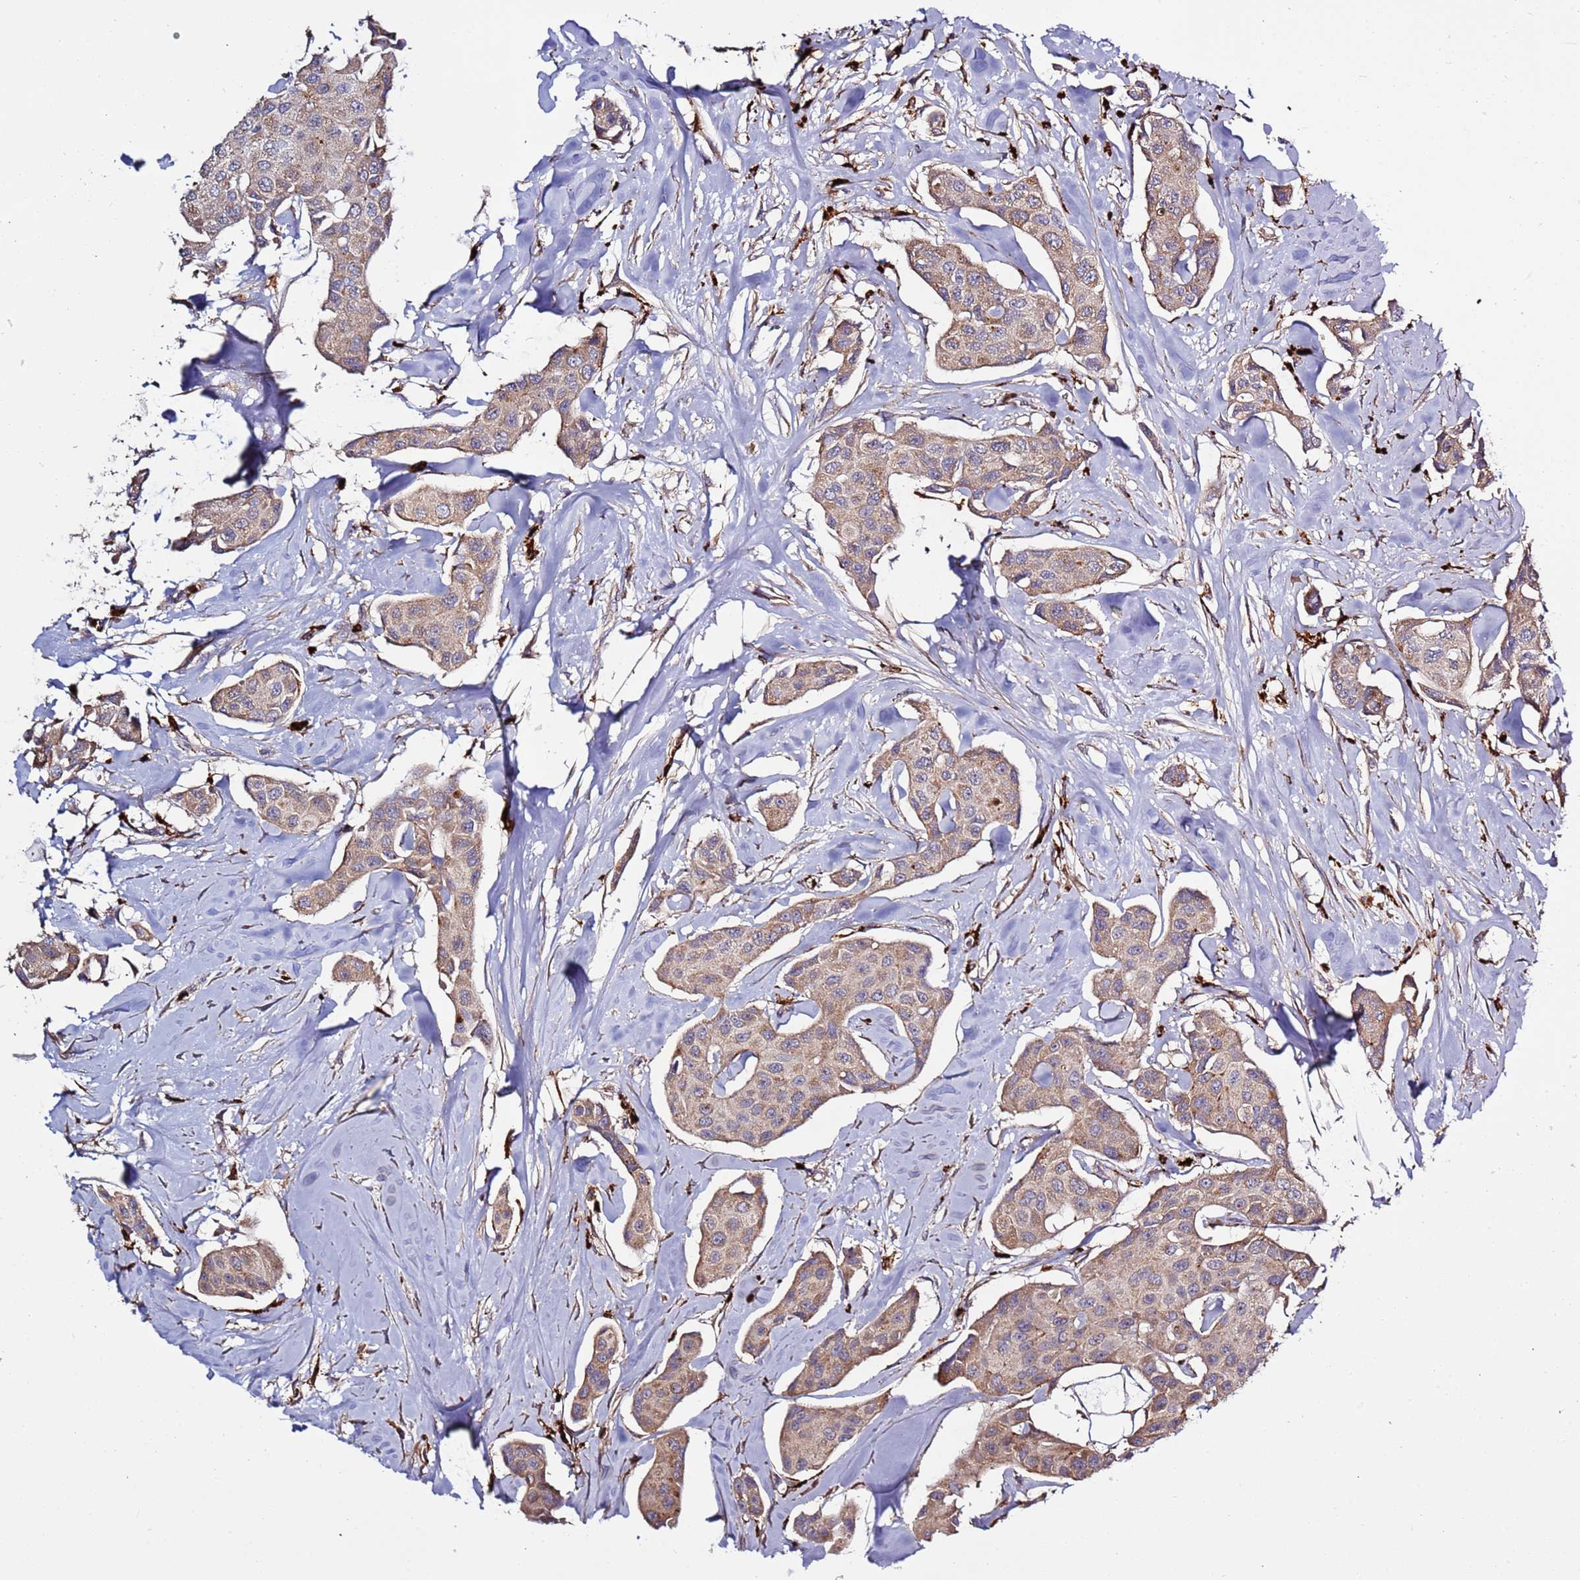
{"staining": {"intensity": "weak", "quantity": ">75%", "location": "cytoplasmic/membranous"}, "tissue": "breast cancer", "cell_type": "Tumor cells", "image_type": "cancer", "snomed": [{"axis": "morphology", "description": "Duct carcinoma"}, {"axis": "topography", "description": "Breast"}, {"axis": "topography", "description": "Lymph node"}], "caption": "The photomicrograph demonstrates a brown stain indicating the presence of a protein in the cytoplasmic/membranous of tumor cells in breast invasive ductal carcinoma. (IHC, brightfield microscopy, high magnification).", "gene": "VPS36", "patient": {"sex": "female", "age": 80}}